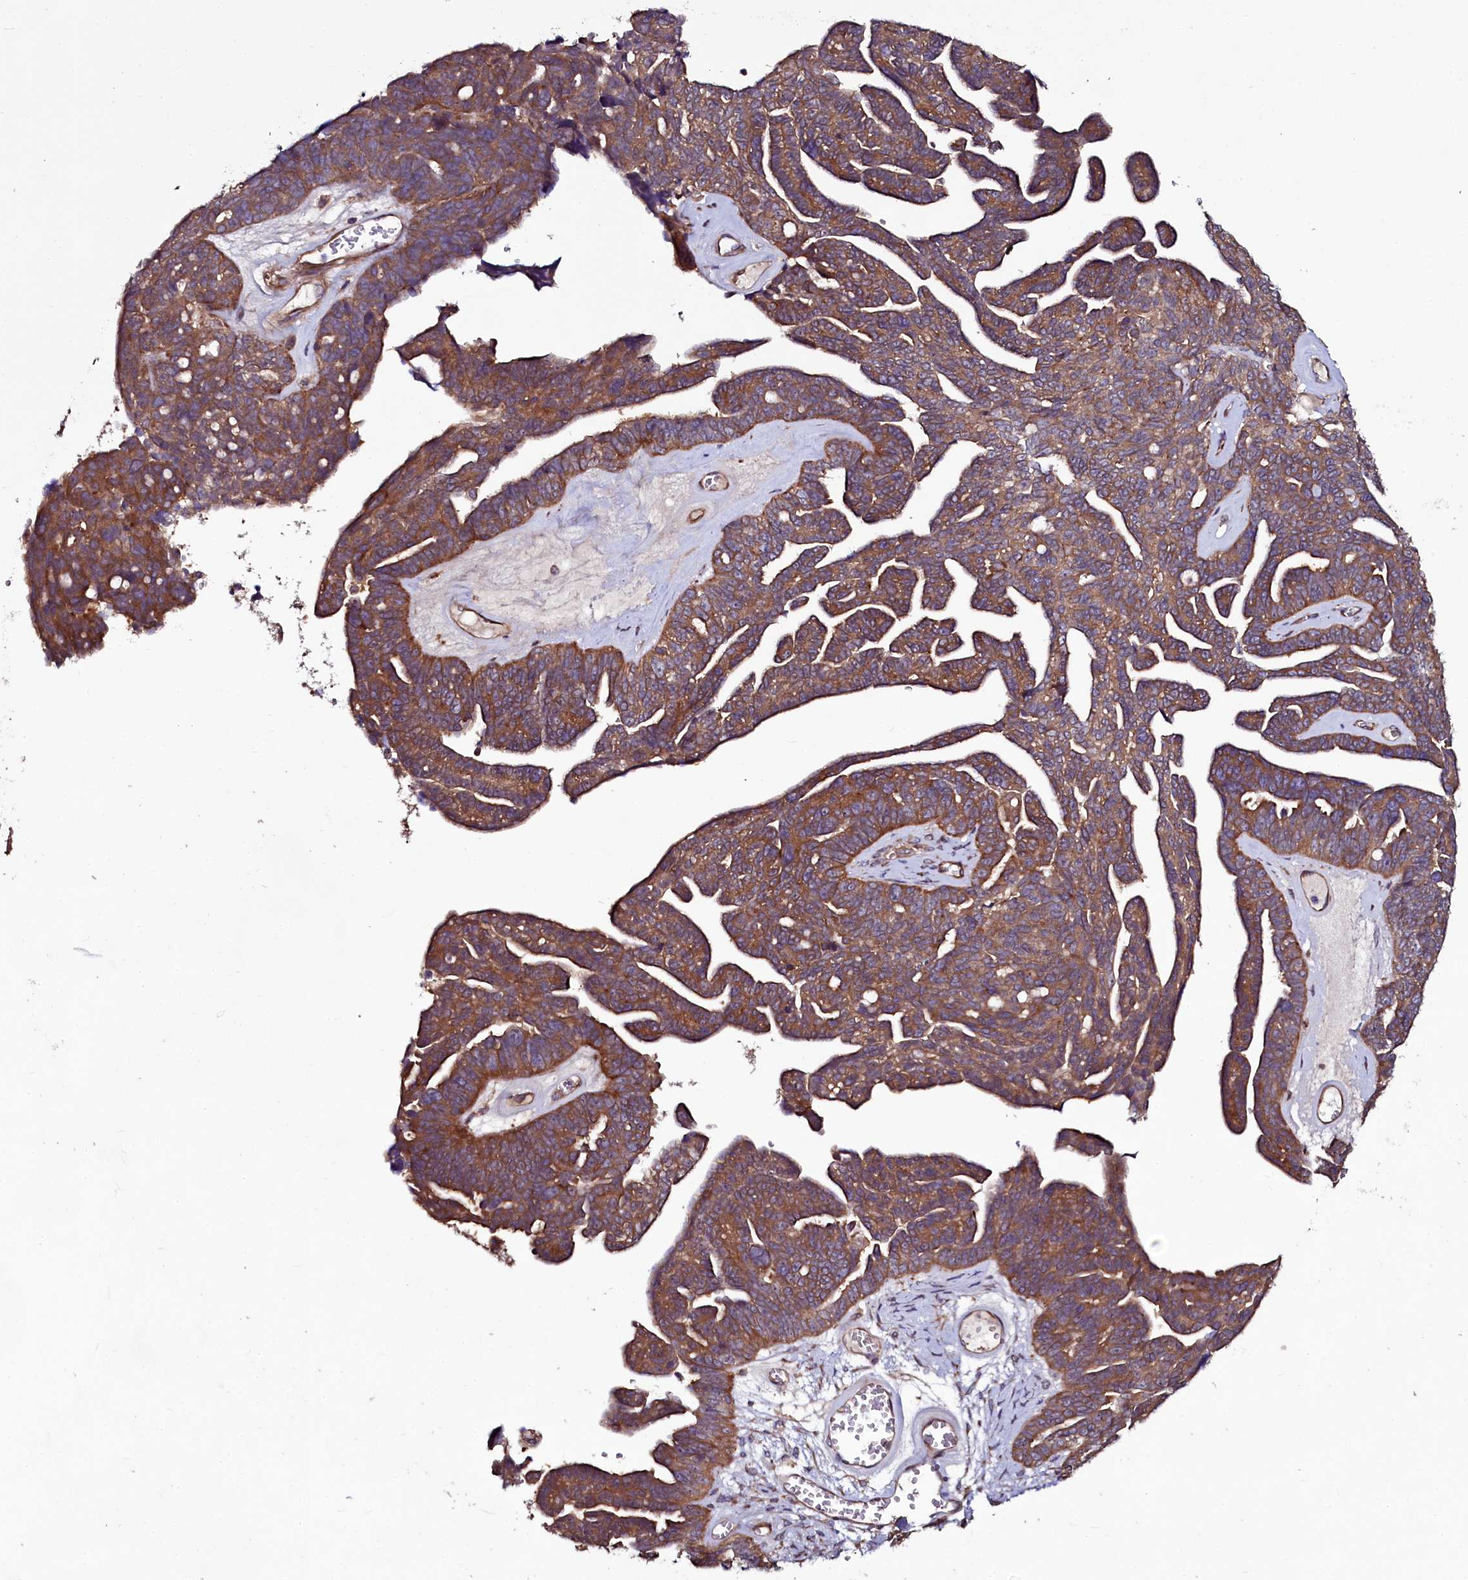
{"staining": {"intensity": "strong", "quantity": ">75%", "location": "cytoplasmic/membranous"}, "tissue": "ovarian cancer", "cell_type": "Tumor cells", "image_type": "cancer", "snomed": [{"axis": "morphology", "description": "Cystadenocarcinoma, serous, NOS"}, {"axis": "topography", "description": "Ovary"}], "caption": "A high-resolution image shows immunohistochemistry (IHC) staining of ovarian cancer (serous cystadenocarcinoma), which demonstrates strong cytoplasmic/membranous staining in about >75% of tumor cells.", "gene": "USPL1", "patient": {"sex": "female", "age": 79}}